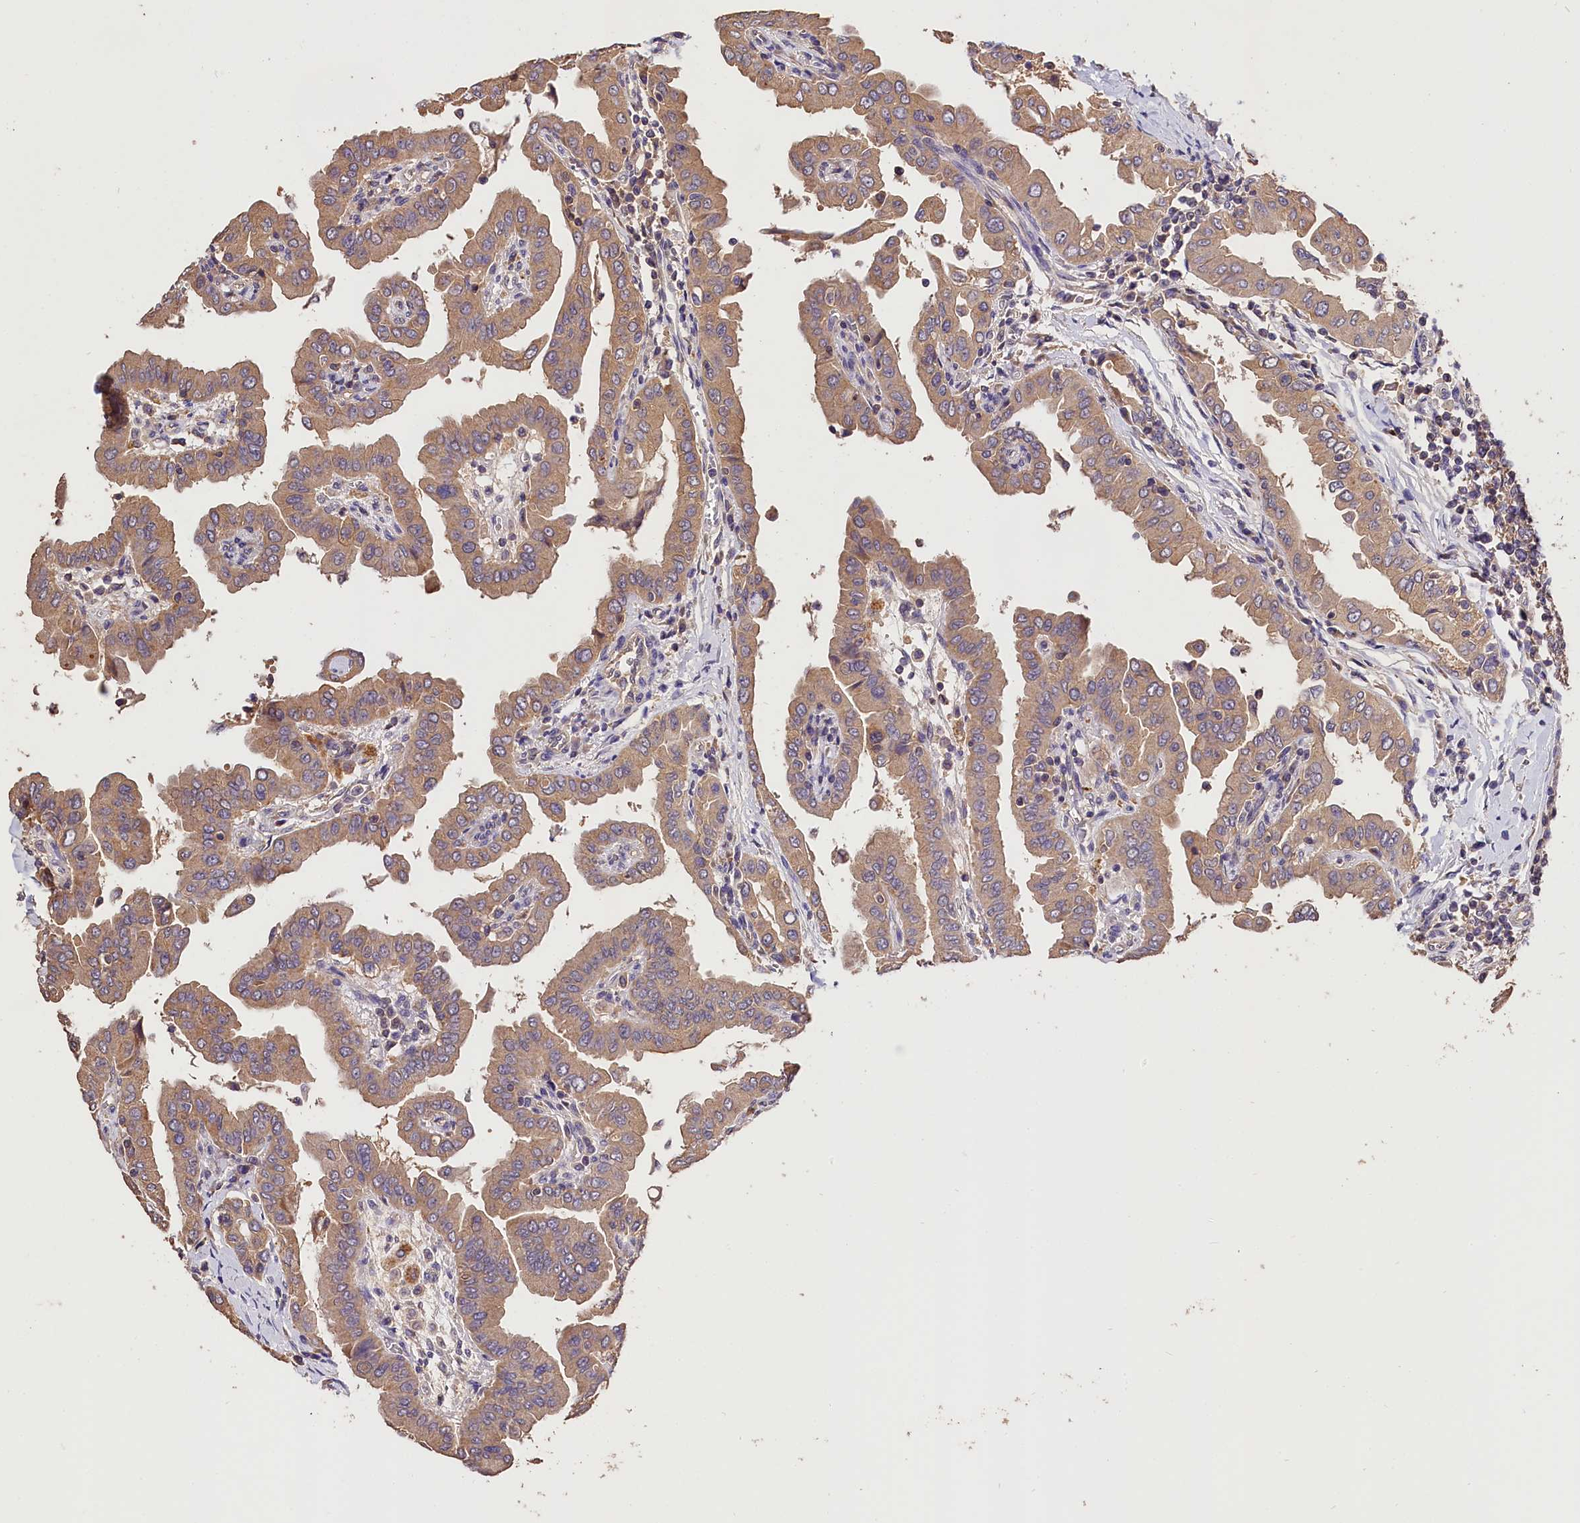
{"staining": {"intensity": "moderate", "quantity": ">75%", "location": "cytoplasmic/membranous"}, "tissue": "thyroid cancer", "cell_type": "Tumor cells", "image_type": "cancer", "snomed": [{"axis": "morphology", "description": "Papillary adenocarcinoma, NOS"}, {"axis": "topography", "description": "Thyroid gland"}], "caption": "This is a micrograph of immunohistochemistry (IHC) staining of papillary adenocarcinoma (thyroid), which shows moderate expression in the cytoplasmic/membranous of tumor cells.", "gene": "OAS3", "patient": {"sex": "male", "age": 33}}